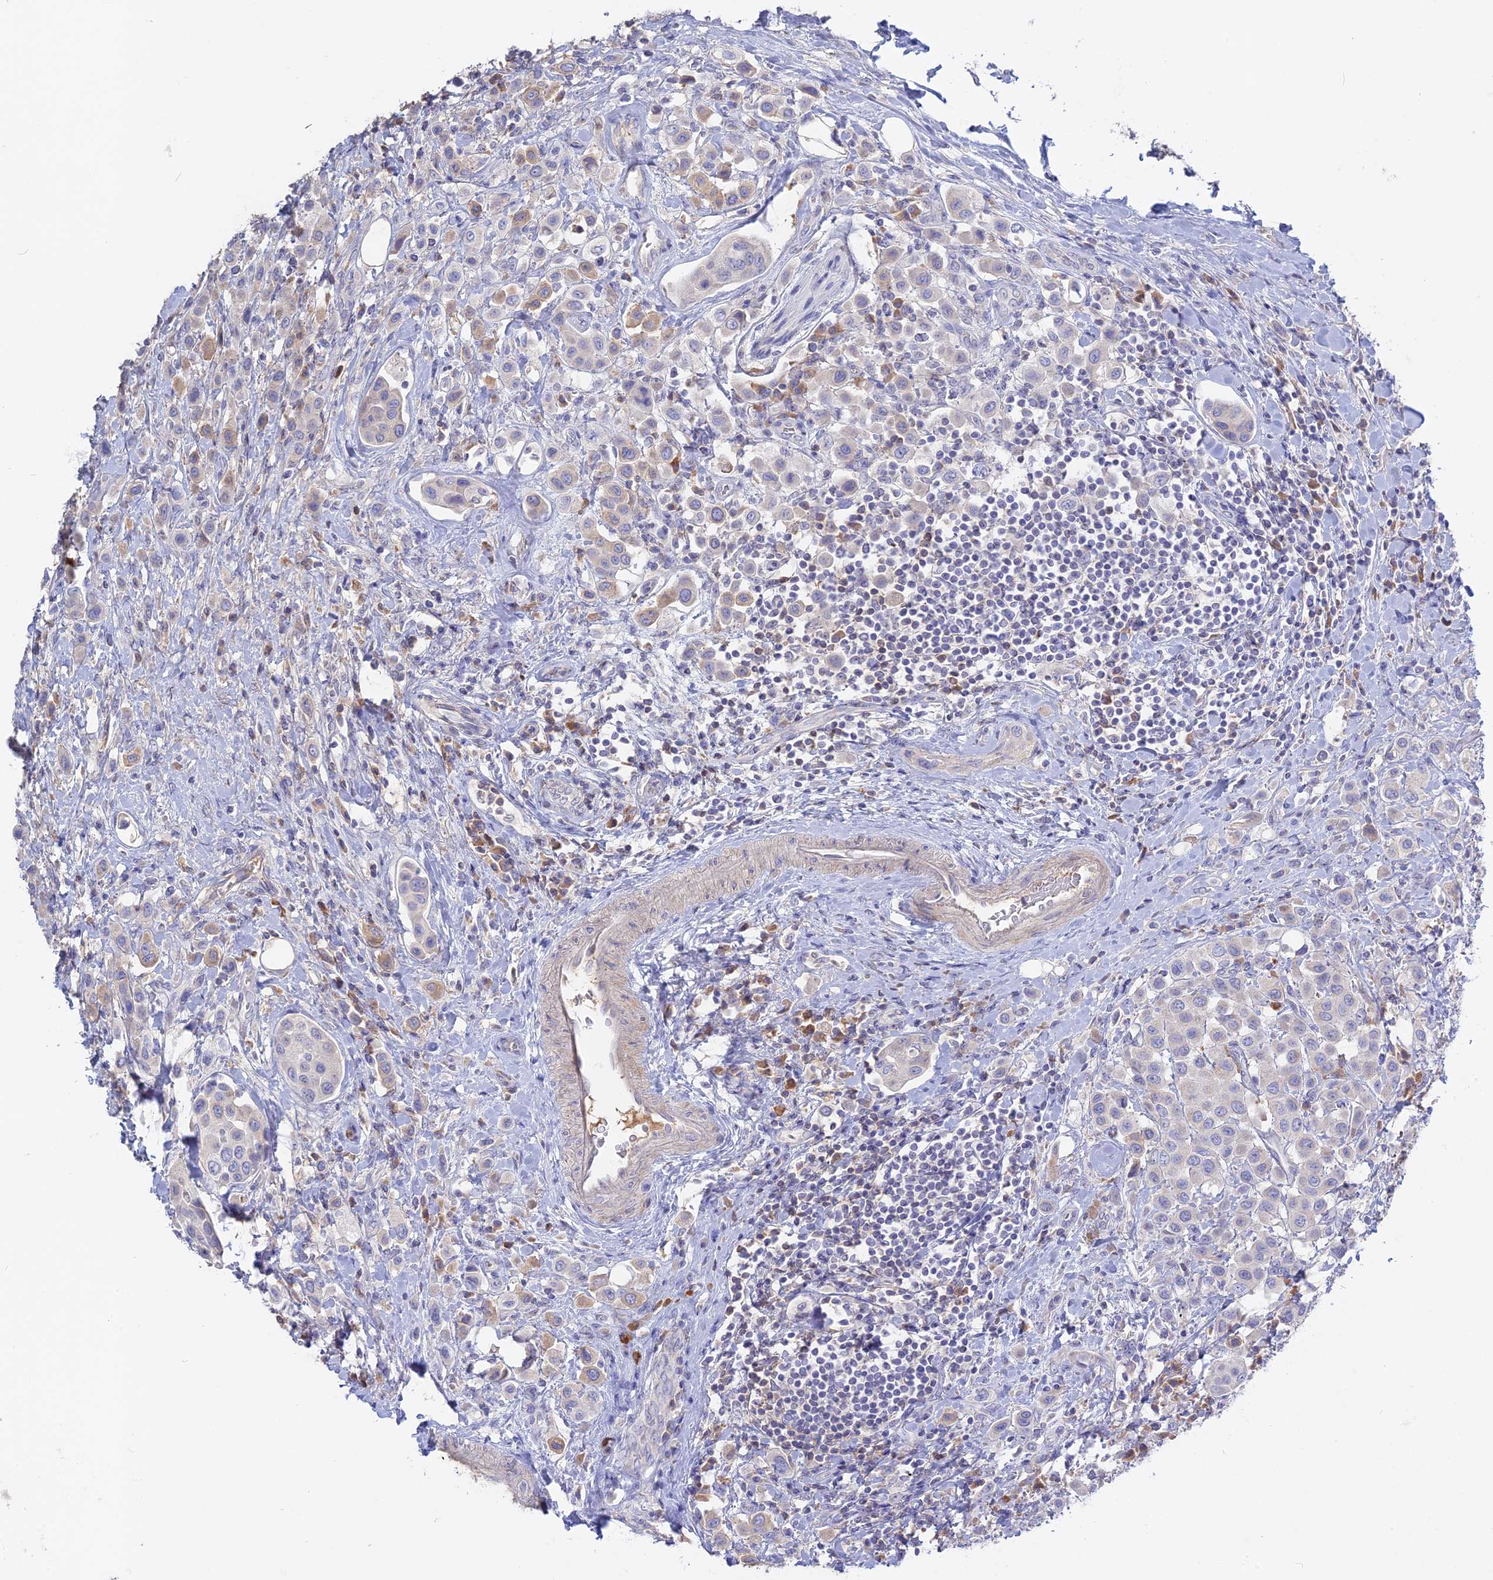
{"staining": {"intensity": "moderate", "quantity": "<25%", "location": "cytoplasmic/membranous"}, "tissue": "urothelial cancer", "cell_type": "Tumor cells", "image_type": "cancer", "snomed": [{"axis": "morphology", "description": "Urothelial carcinoma, High grade"}, {"axis": "topography", "description": "Urinary bladder"}], "caption": "Immunohistochemical staining of high-grade urothelial carcinoma demonstrates low levels of moderate cytoplasmic/membranous protein positivity in approximately <25% of tumor cells. (DAB (3,3'-diaminobenzidine) IHC with brightfield microscopy, high magnification).", "gene": "ADGRA1", "patient": {"sex": "male", "age": 50}}